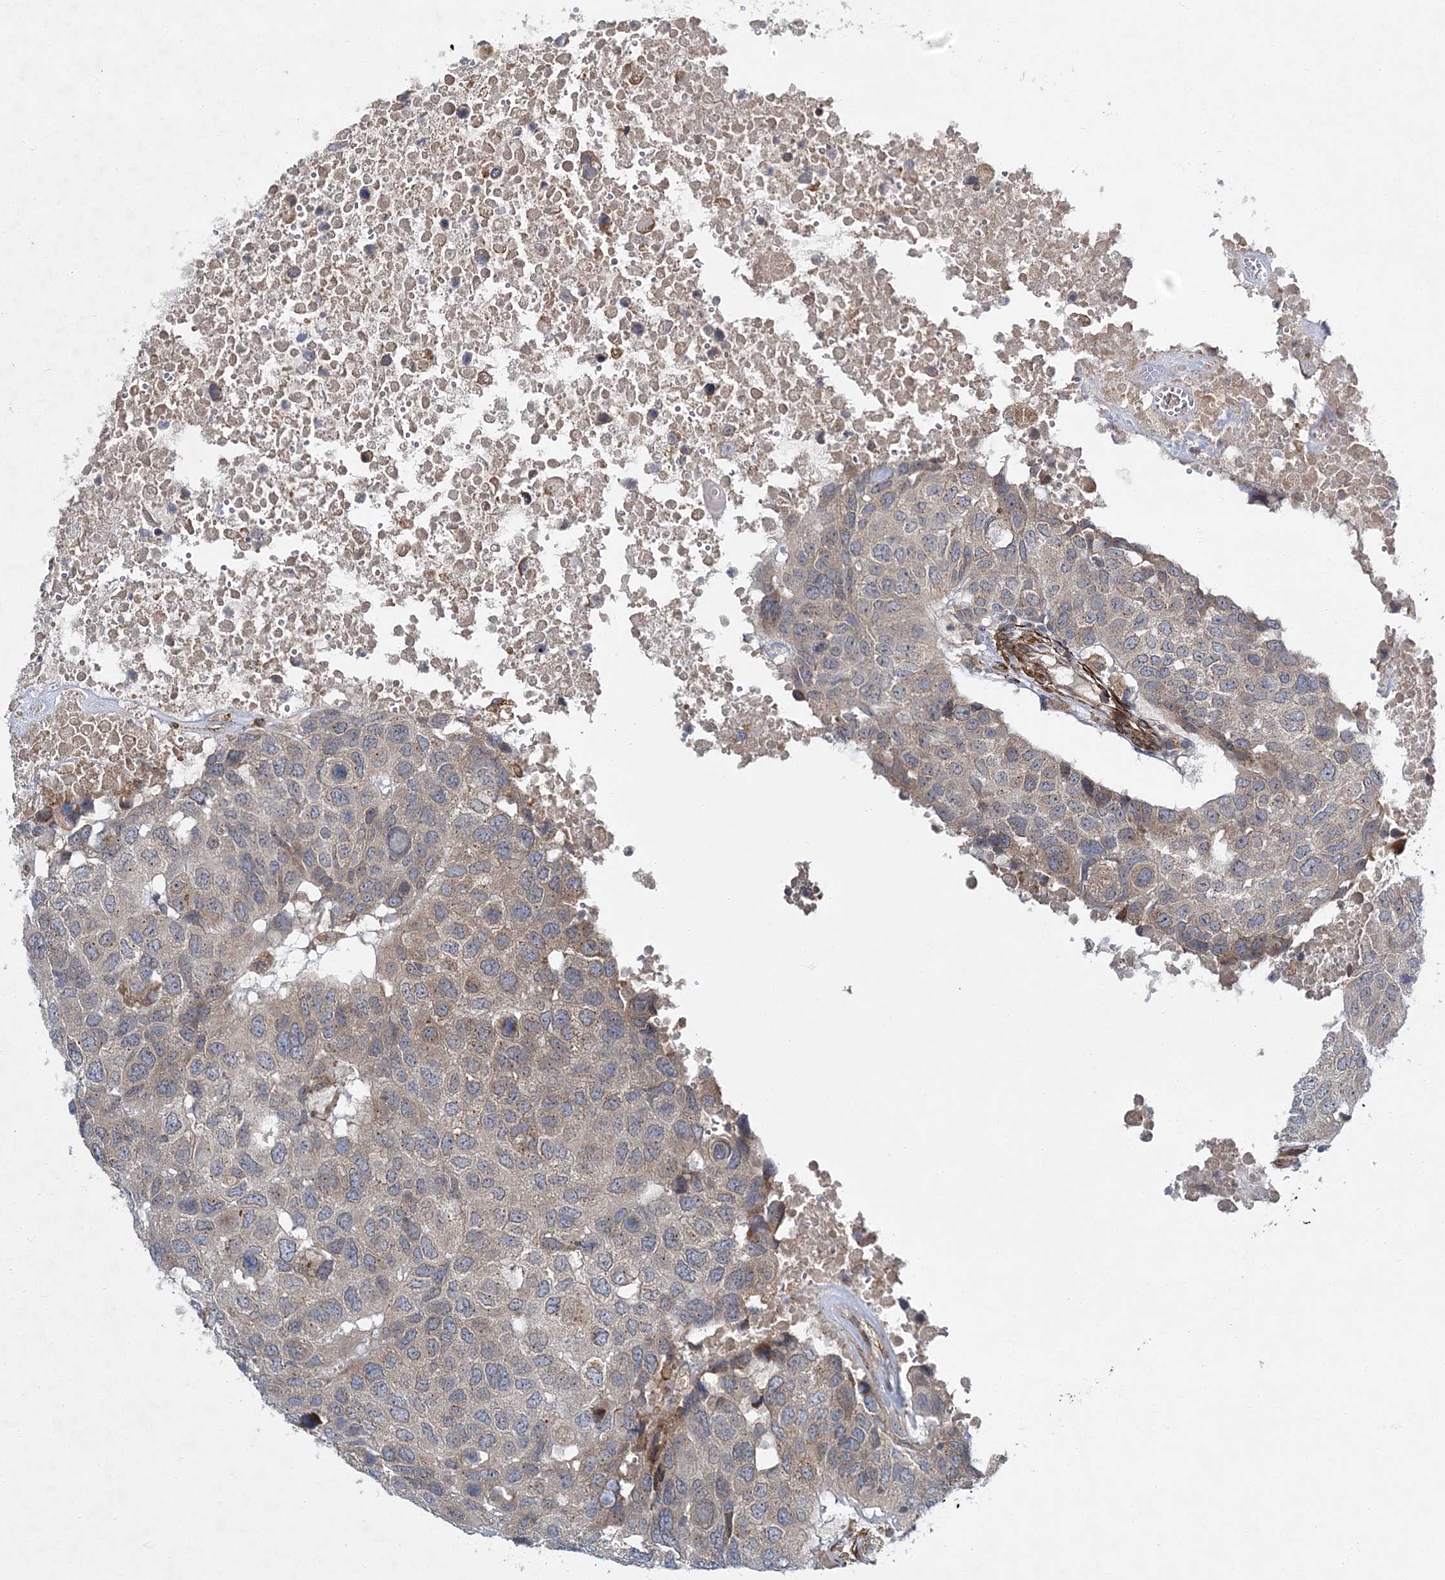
{"staining": {"intensity": "negative", "quantity": "none", "location": "none"}, "tissue": "head and neck cancer", "cell_type": "Tumor cells", "image_type": "cancer", "snomed": [{"axis": "morphology", "description": "Squamous cell carcinoma, NOS"}, {"axis": "topography", "description": "Head-Neck"}], "caption": "High magnification brightfield microscopy of head and neck cancer stained with DAB (brown) and counterstained with hematoxylin (blue): tumor cells show no significant staining.", "gene": "NBAS", "patient": {"sex": "male", "age": 66}}